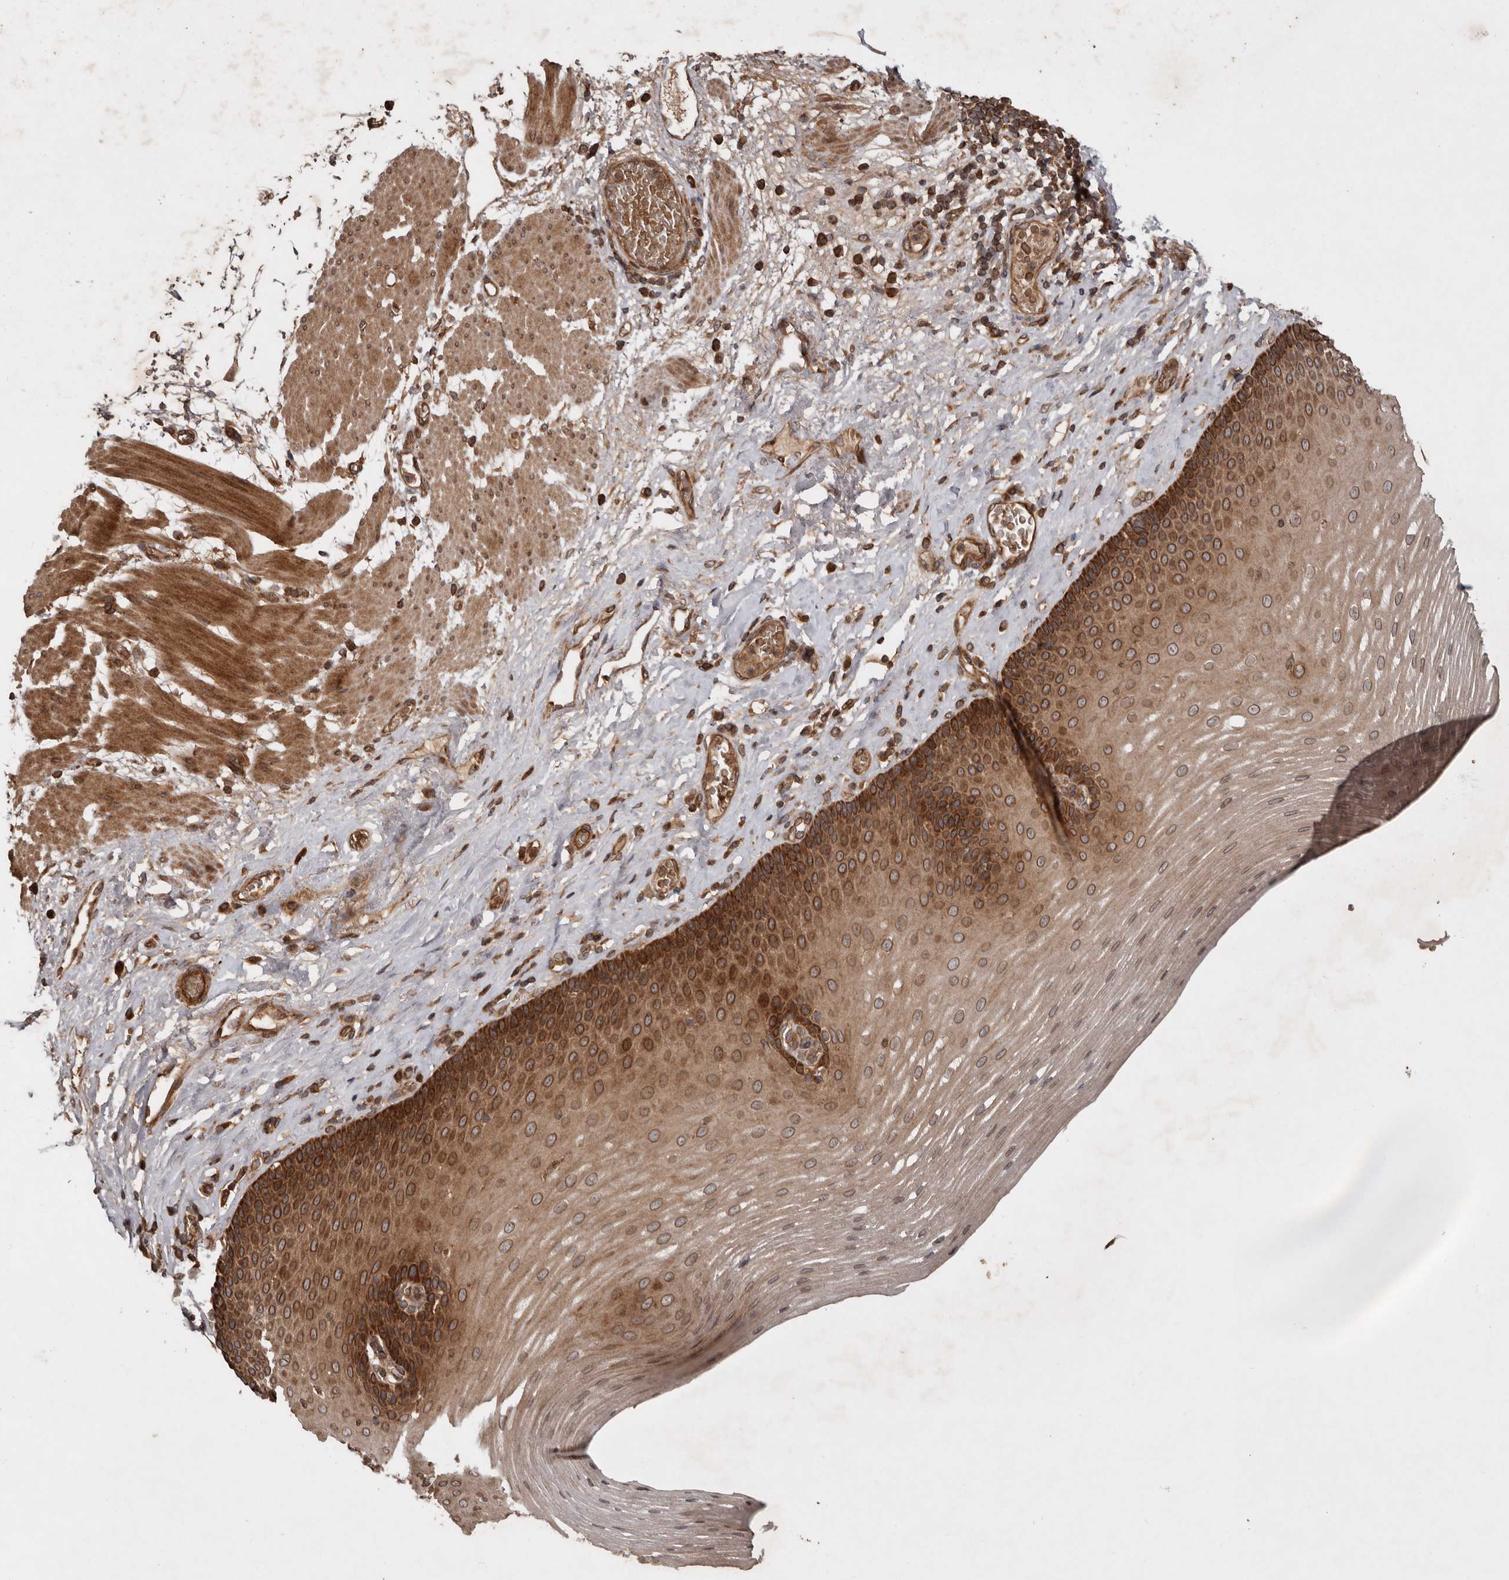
{"staining": {"intensity": "strong", "quantity": "25%-75%", "location": "cytoplasmic/membranous,nuclear"}, "tissue": "esophagus", "cell_type": "Squamous epithelial cells", "image_type": "normal", "snomed": [{"axis": "morphology", "description": "Normal tissue, NOS"}, {"axis": "topography", "description": "Esophagus"}], "caption": "Immunohistochemistry (IHC) histopathology image of normal human esophagus stained for a protein (brown), which exhibits high levels of strong cytoplasmic/membranous,nuclear expression in about 25%-75% of squamous epithelial cells.", "gene": "STK36", "patient": {"sex": "male", "age": 62}}